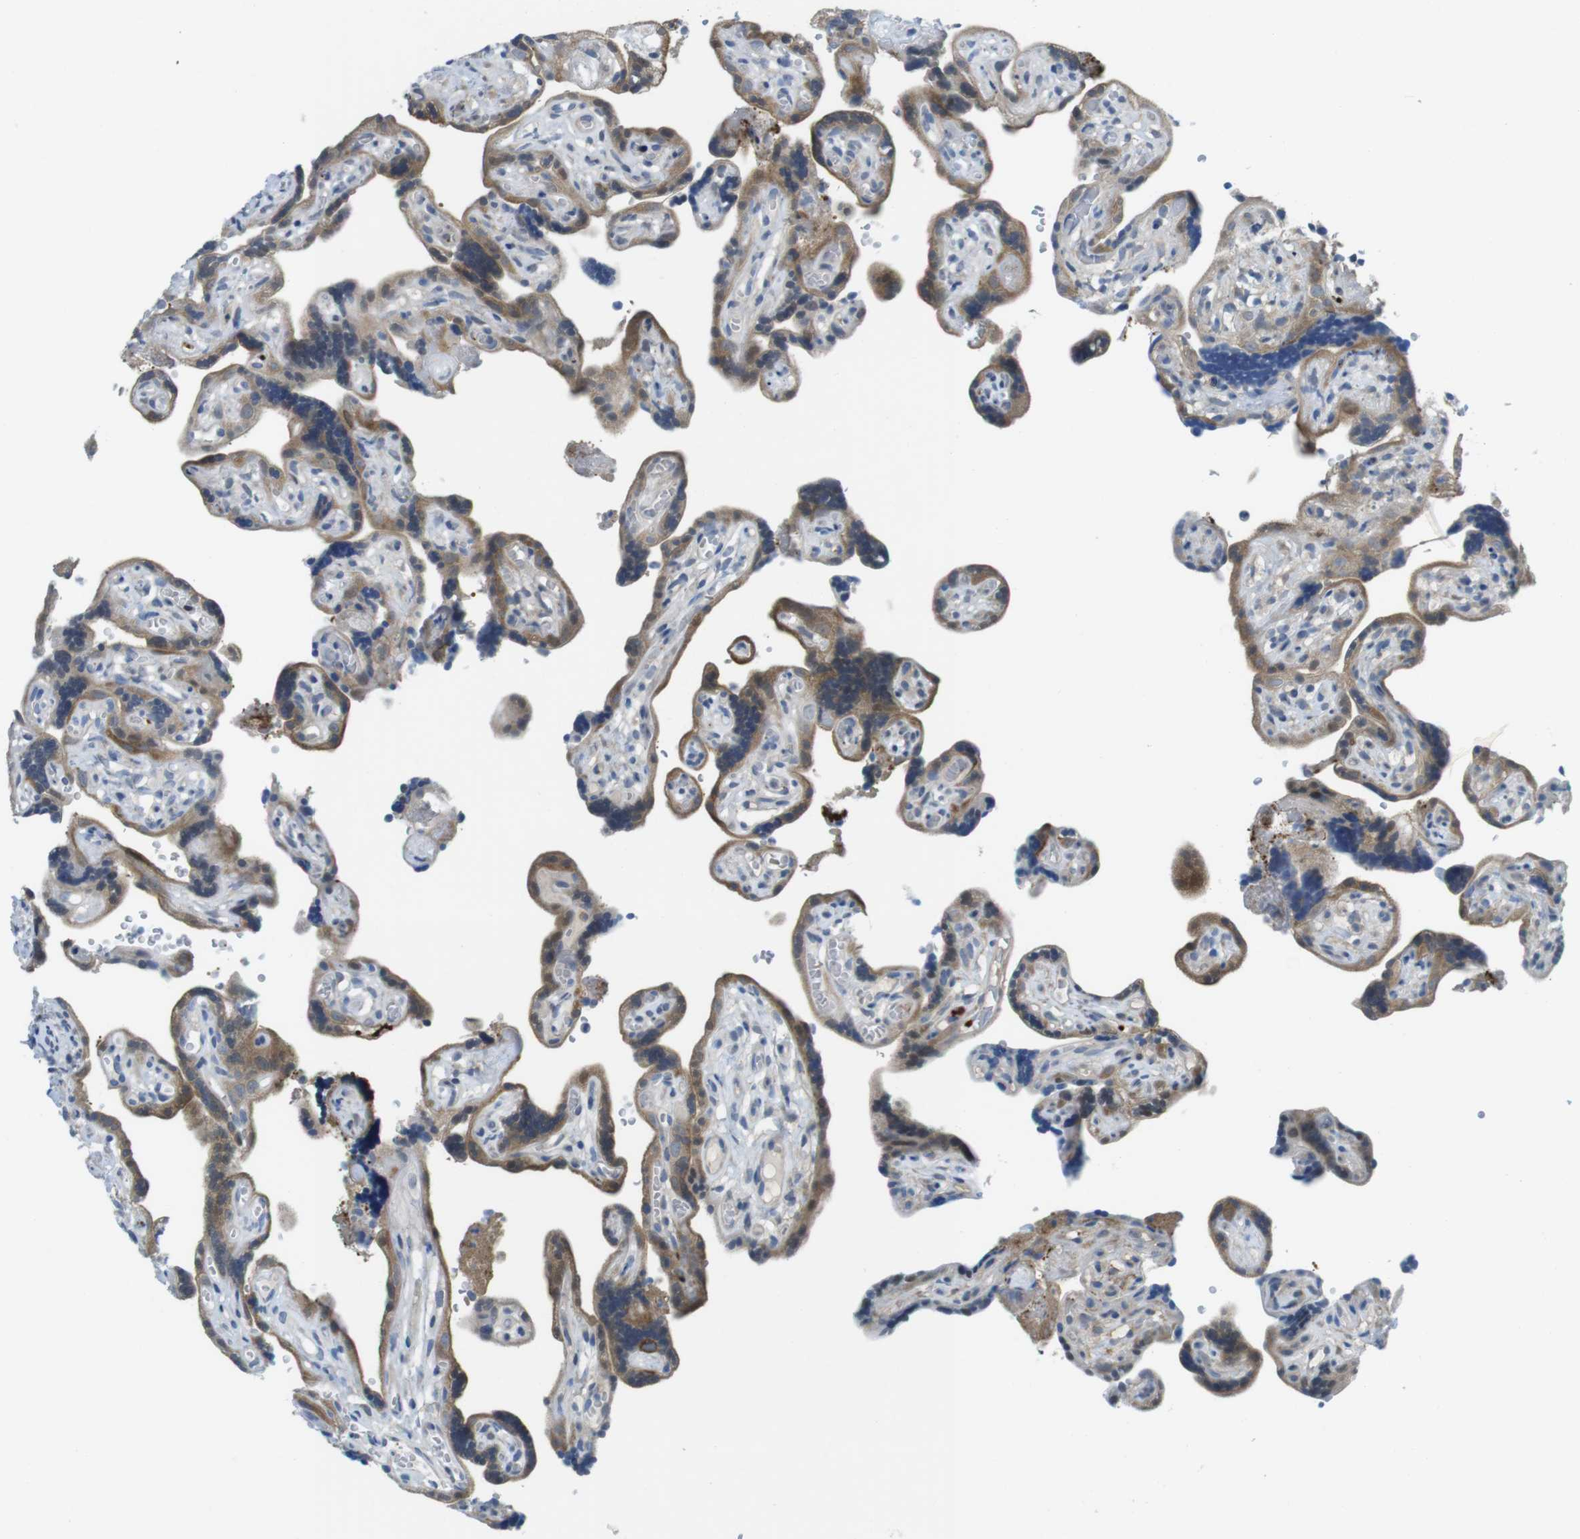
{"staining": {"intensity": "moderate", "quantity": ">75%", "location": "cytoplasmic/membranous"}, "tissue": "placenta", "cell_type": "Decidual cells", "image_type": "normal", "snomed": [{"axis": "morphology", "description": "Normal tissue, NOS"}, {"axis": "topography", "description": "Placenta"}], "caption": "Protein analysis of benign placenta displays moderate cytoplasmic/membranous positivity in approximately >75% of decidual cells.", "gene": "CASP2", "patient": {"sex": "female", "age": 30}}